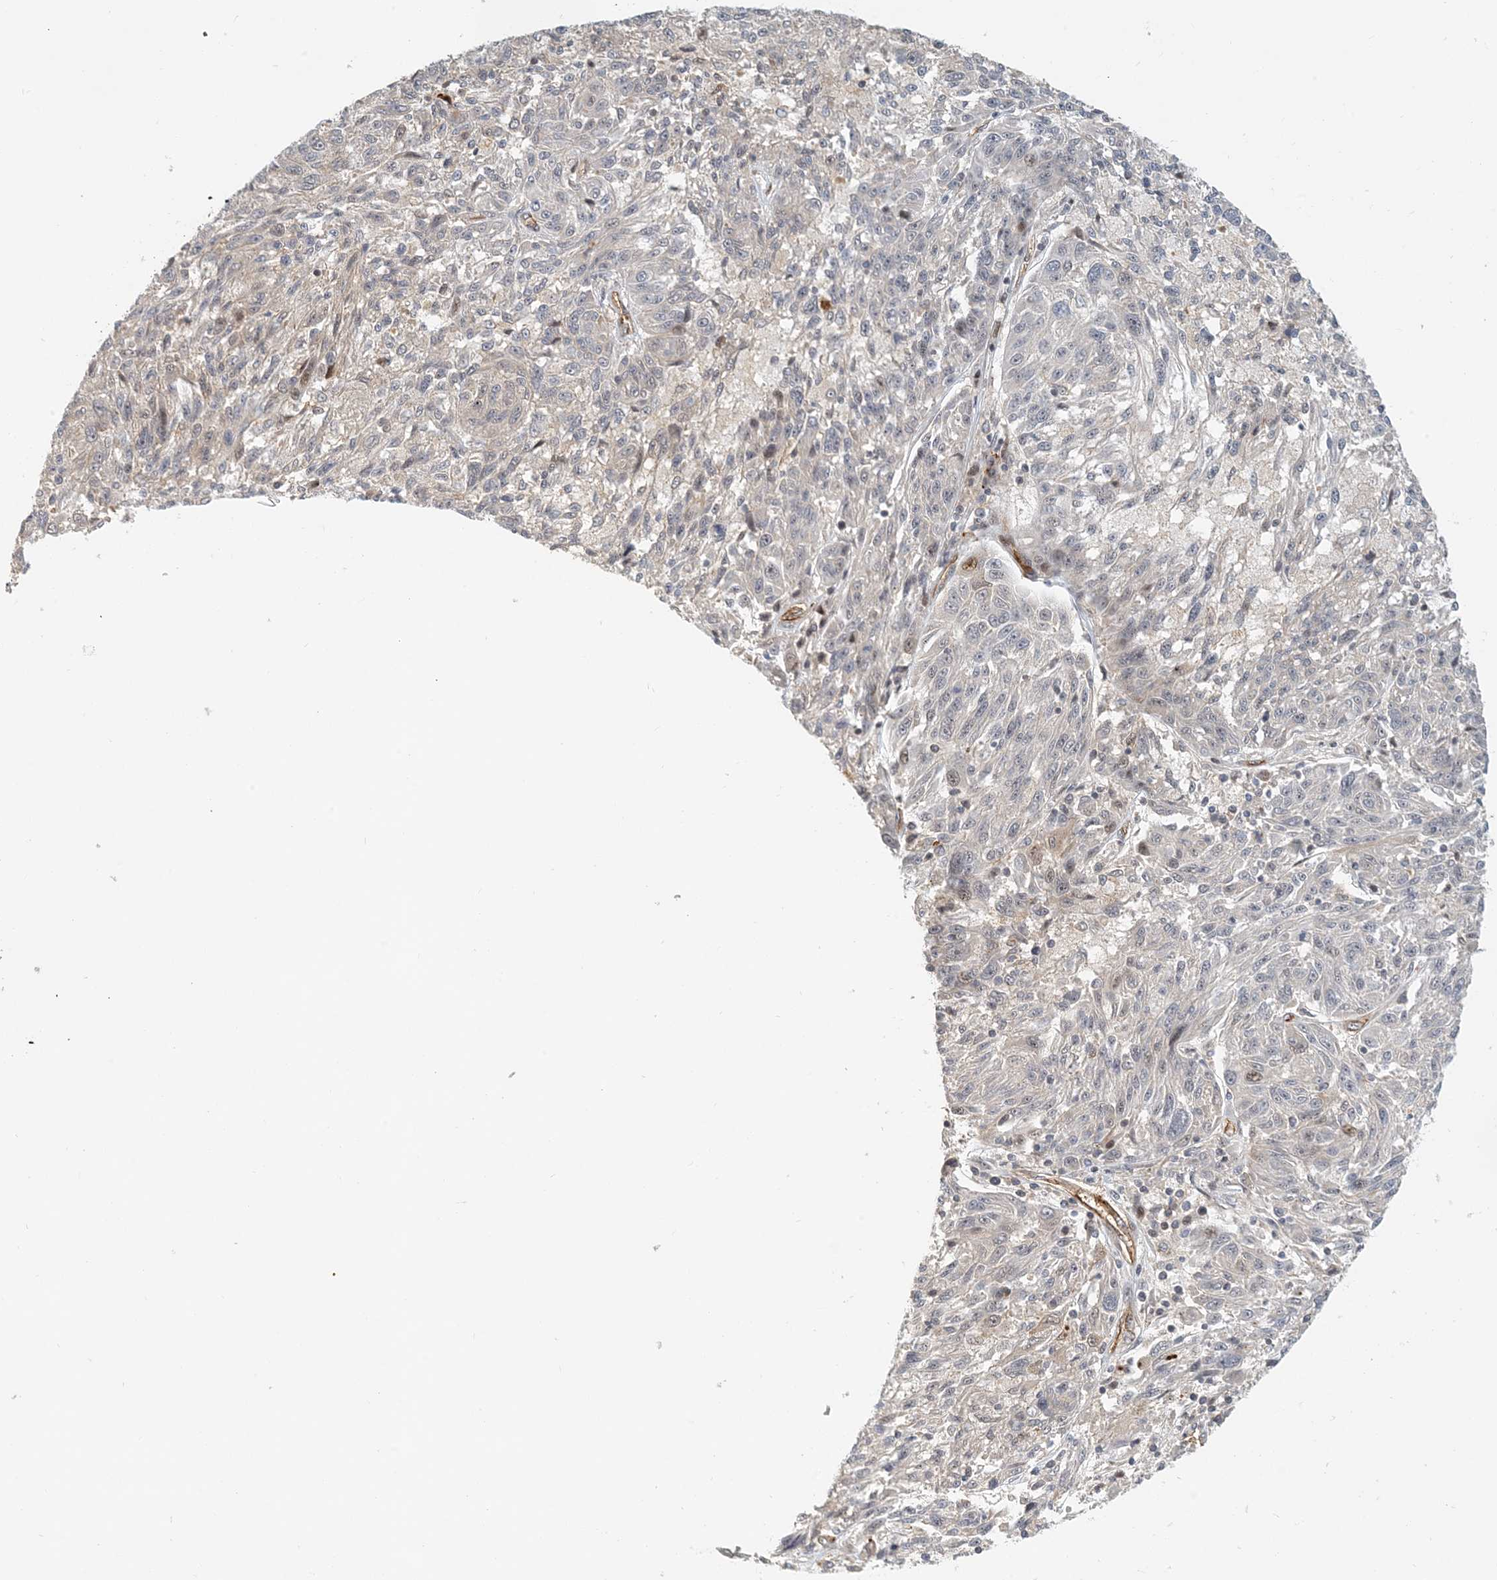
{"staining": {"intensity": "moderate", "quantity": "<25%", "location": "nuclear"}, "tissue": "melanoma", "cell_type": "Tumor cells", "image_type": "cancer", "snomed": [{"axis": "morphology", "description": "Malignant melanoma, NOS"}, {"axis": "topography", "description": "Skin"}], "caption": "Malignant melanoma stained for a protein (brown) exhibits moderate nuclear positive staining in about <25% of tumor cells.", "gene": "MAPKBP1", "patient": {"sex": "male", "age": 53}}